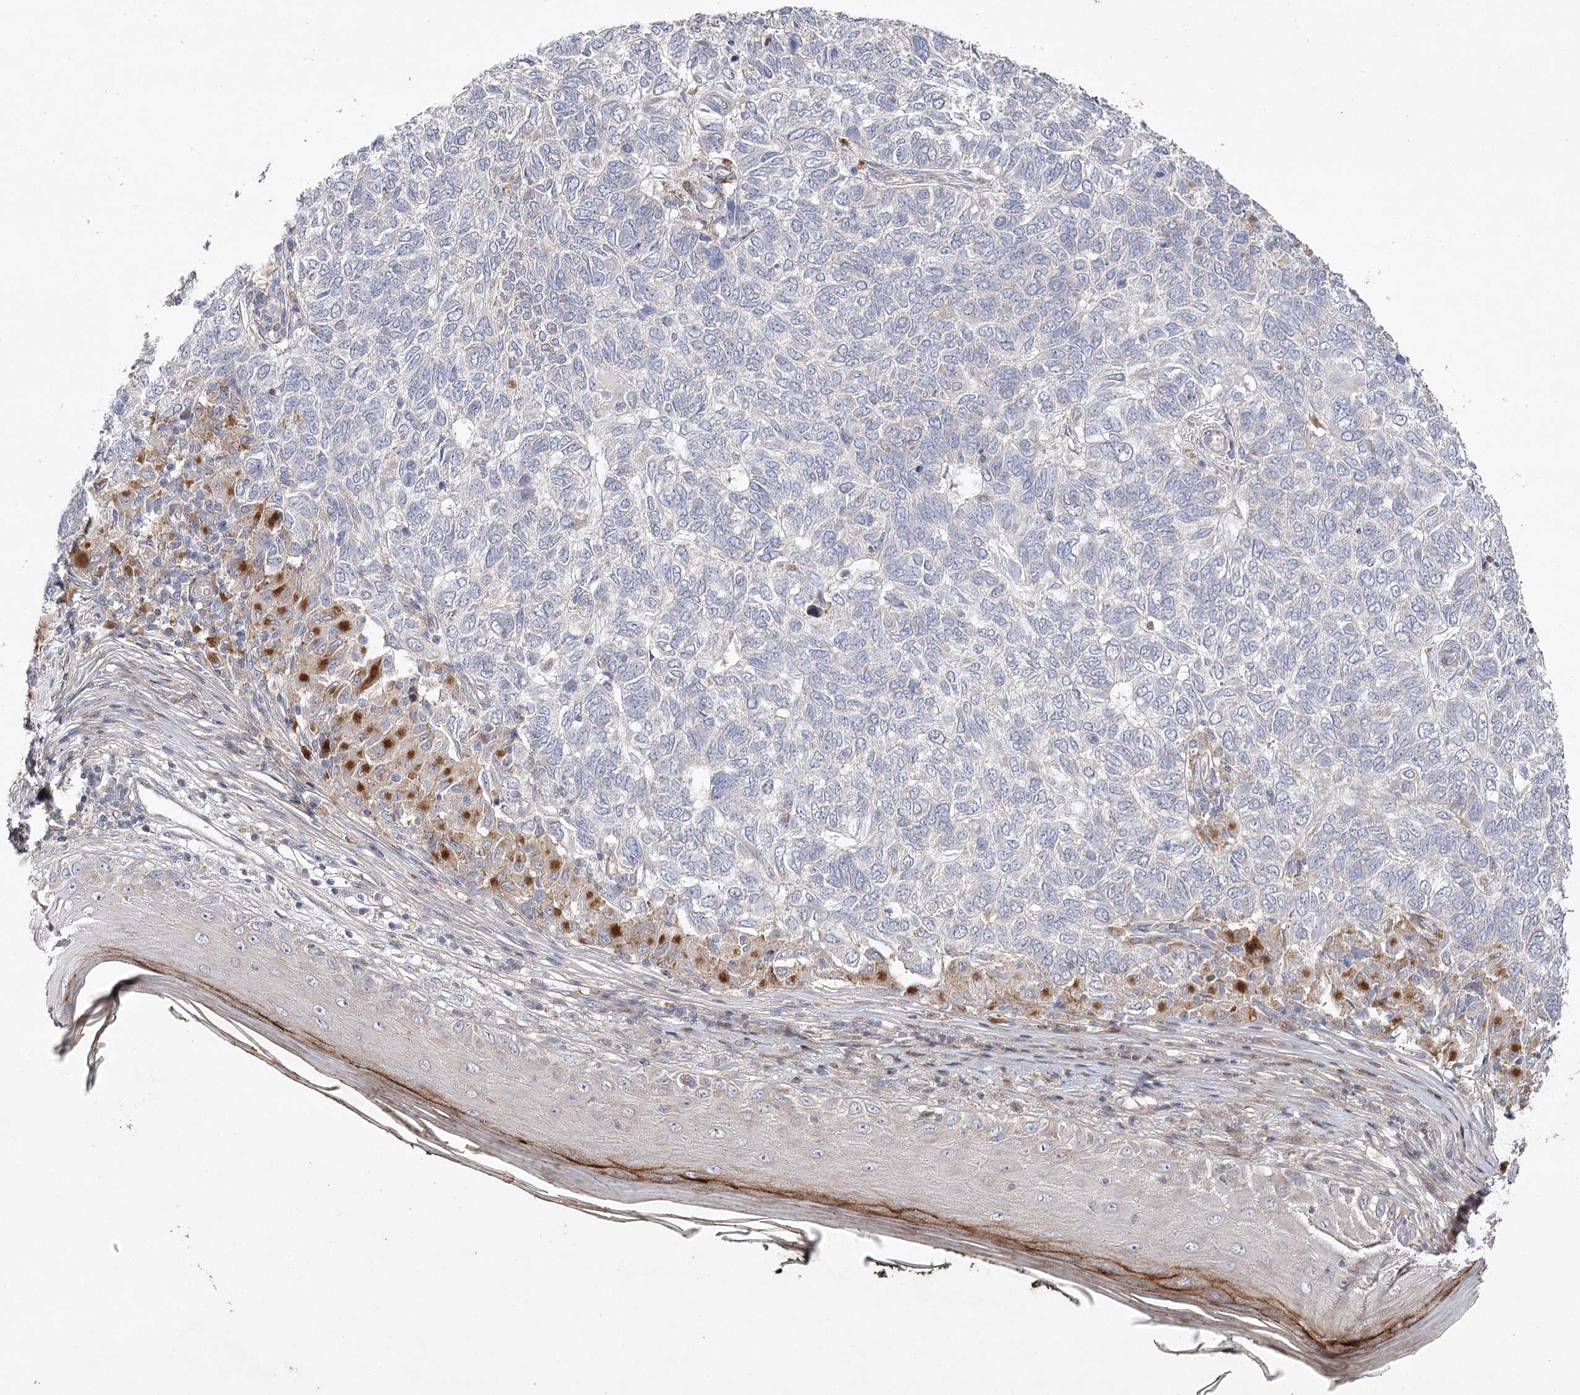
{"staining": {"intensity": "negative", "quantity": "none", "location": "none"}, "tissue": "skin cancer", "cell_type": "Tumor cells", "image_type": "cancer", "snomed": [{"axis": "morphology", "description": "Basal cell carcinoma"}, {"axis": "topography", "description": "Skin"}], "caption": "This is an IHC histopathology image of skin basal cell carcinoma. There is no staining in tumor cells.", "gene": "OBSL1", "patient": {"sex": "female", "age": 65}}